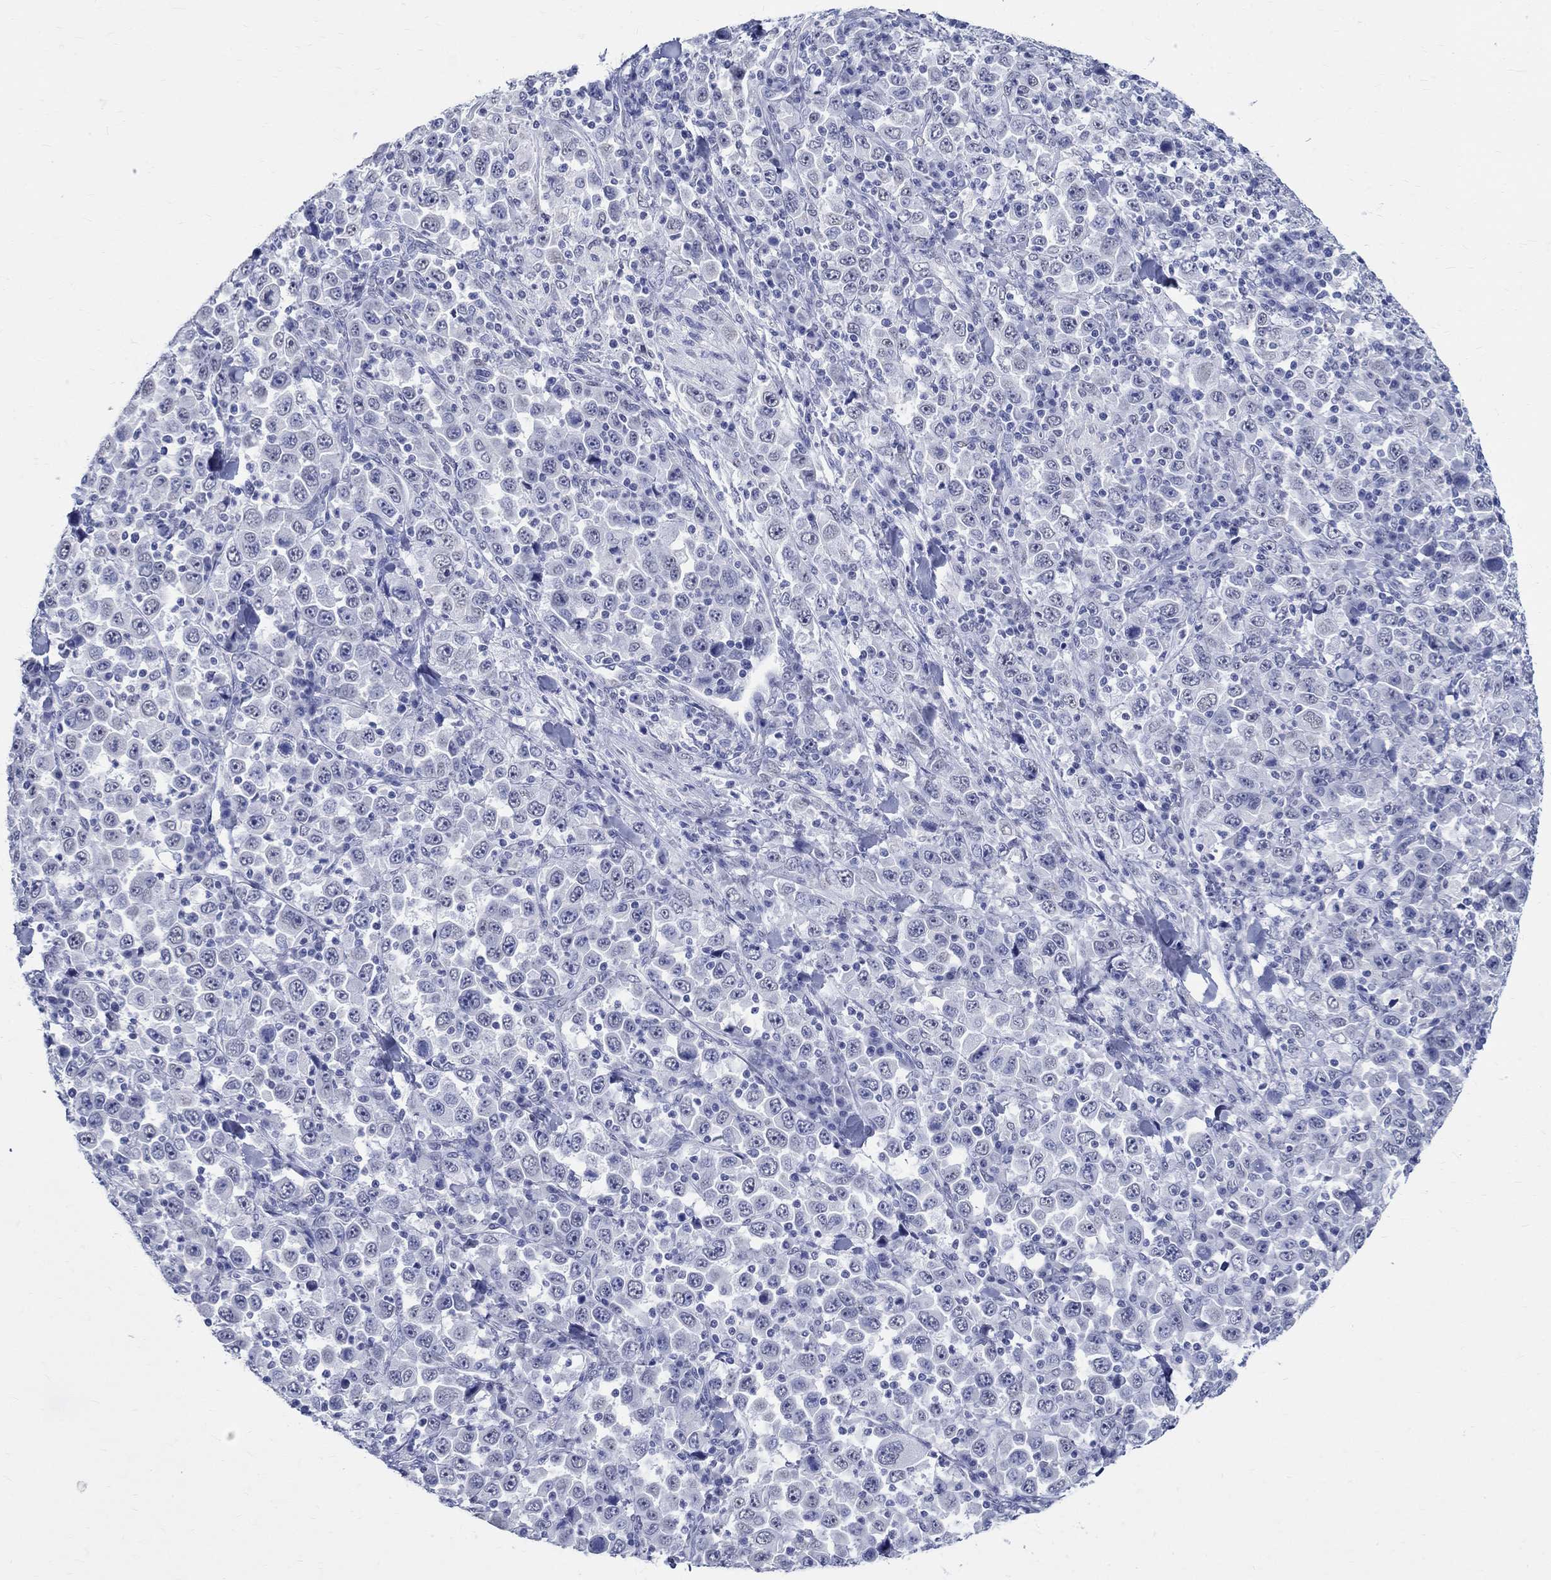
{"staining": {"intensity": "negative", "quantity": "none", "location": "none"}, "tissue": "stomach cancer", "cell_type": "Tumor cells", "image_type": "cancer", "snomed": [{"axis": "morphology", "description": "Normal tissue, NOS"}, {"axis": "morphology", "description": "Adenocarcinoma, NOS"}, {"axis": "topography", "description": "Stomach, upper"}, {"axis": "topography", "description": "Stomach"}], "caption": "The immunohistochemistry histopathology image has no significant positivity in tumor cells of adenocarcinoma (stomach) tissue. (DAB immunohistochemistry (IHC), high magnification).", "gene": "TSPAN16", "patient": {"sex": "male", "age": 59}}